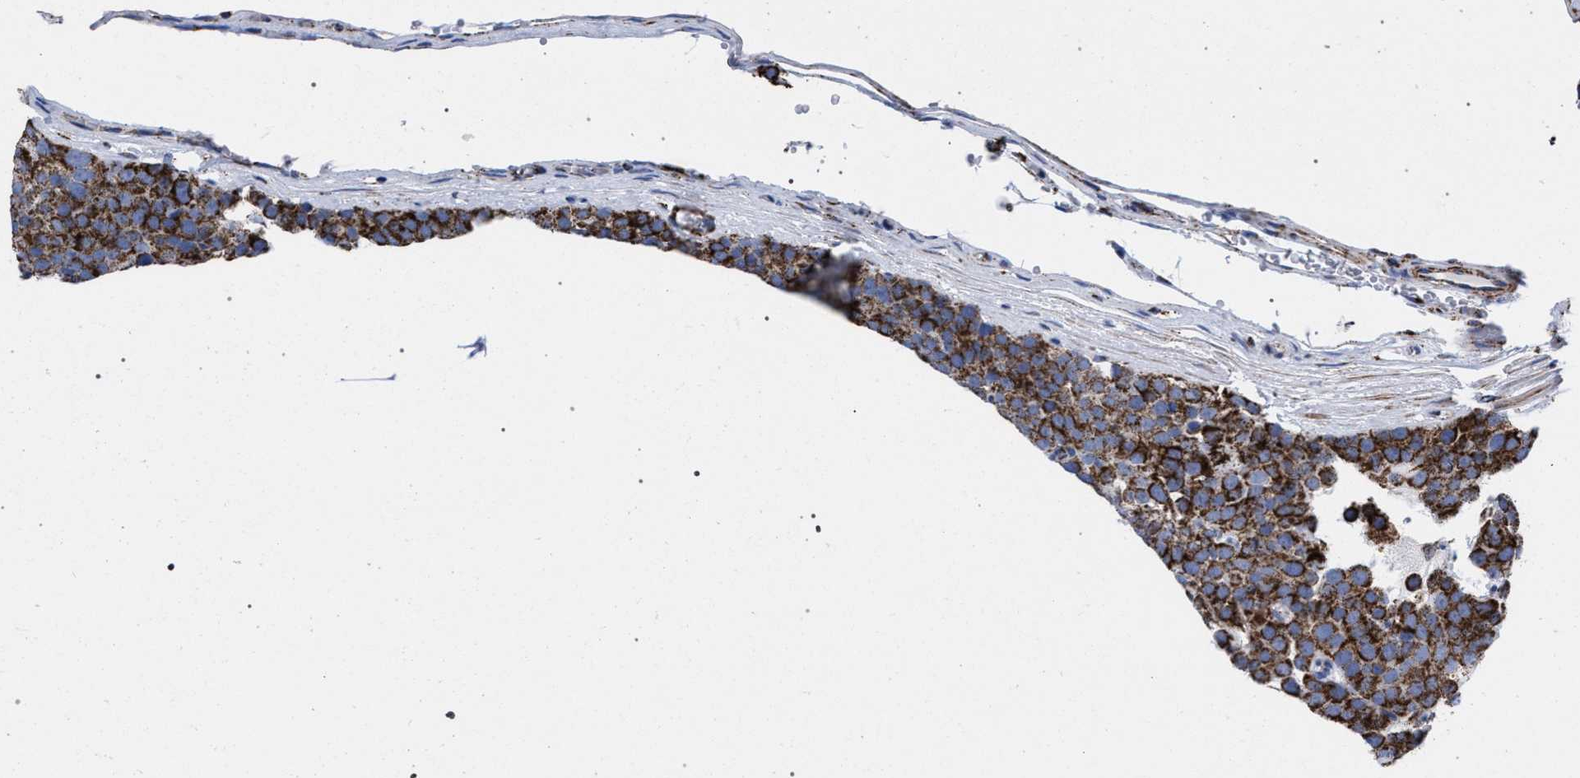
{"staining": {"intensity": "strong", "quantity": ">75%", "location": "cytoplasmic/membranous"}, "tissue": "testis cancer", "cell_type": "Tumor cells", "image_type": "cancer", "snomed": [{"axis": "morphology", "description": "Seminoma, NOS"}, {"axis": "topography", "description": "Testis"}], "caption": "A brown stain highlights strong cytoplasmic/membranous staining of a protein in testis seminoma tumor cells.", "gene": "ACADS", "patient": {"sex": "male", "age": 71}}